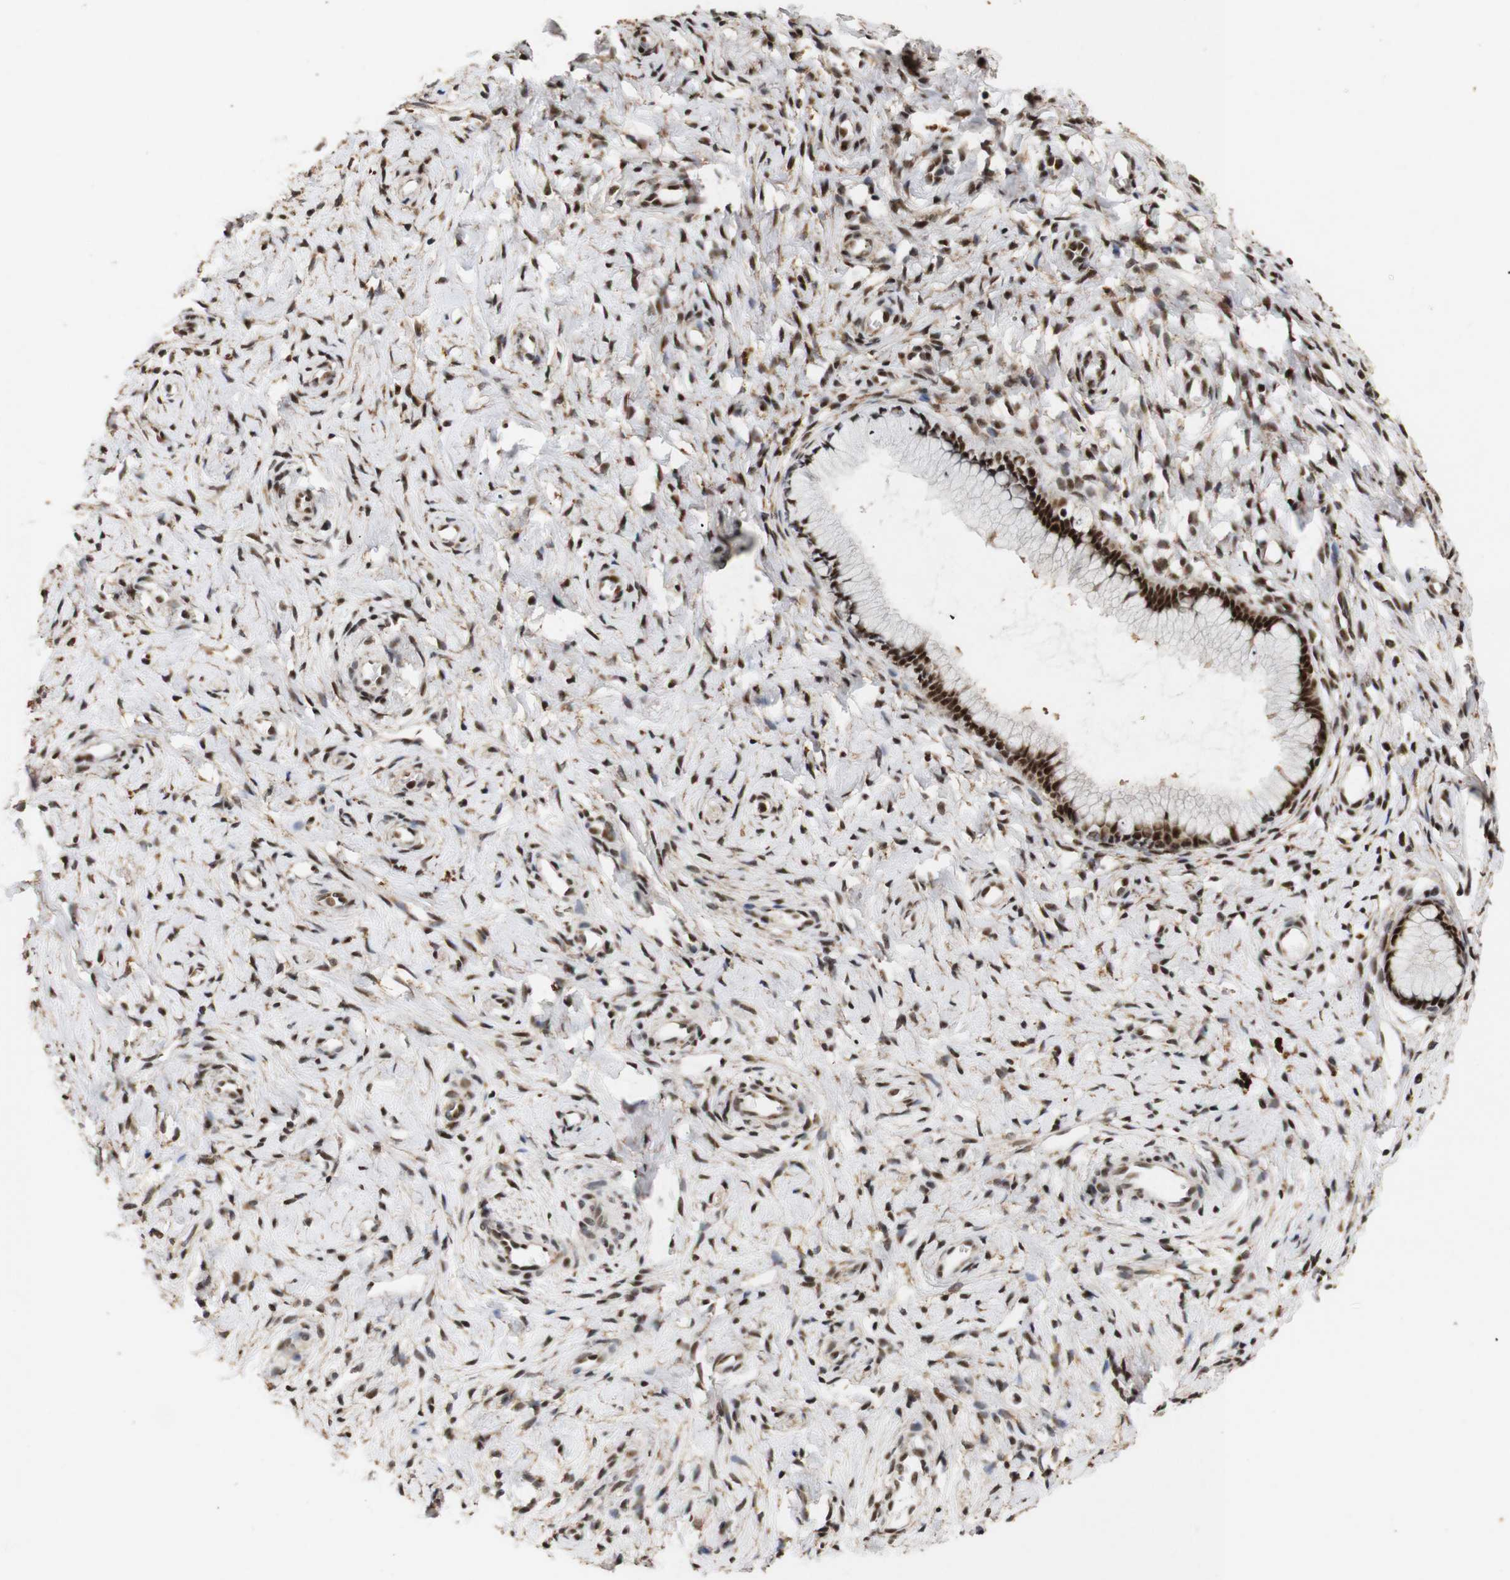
{"staining": {"intensity": "strong", "quantity": ">75%", "location": "nuclear"}, "tissue": "cervix", "cell_type": "Glandular cells", "image_type": "normal", "snomed": [{"axis": "morphology", "description": "Normal tissue, NOS"}, {"axis": "topography", "description": "Cervix"}], "caption": "Immunohistochemistry (IHC) staining of normal cervix, which reveals high levels of strong nuclear positivity in approximately >75% of glandular cells indicating strong nuclear protein staining. The staining was performed using DAB (3,3'-diaminobenzidine) (brown) for protein detection and nuclei were counterstained in hematoxylin (blue).", "gene": "PYM1", "patient": {"sex": "female", "age": 65}}